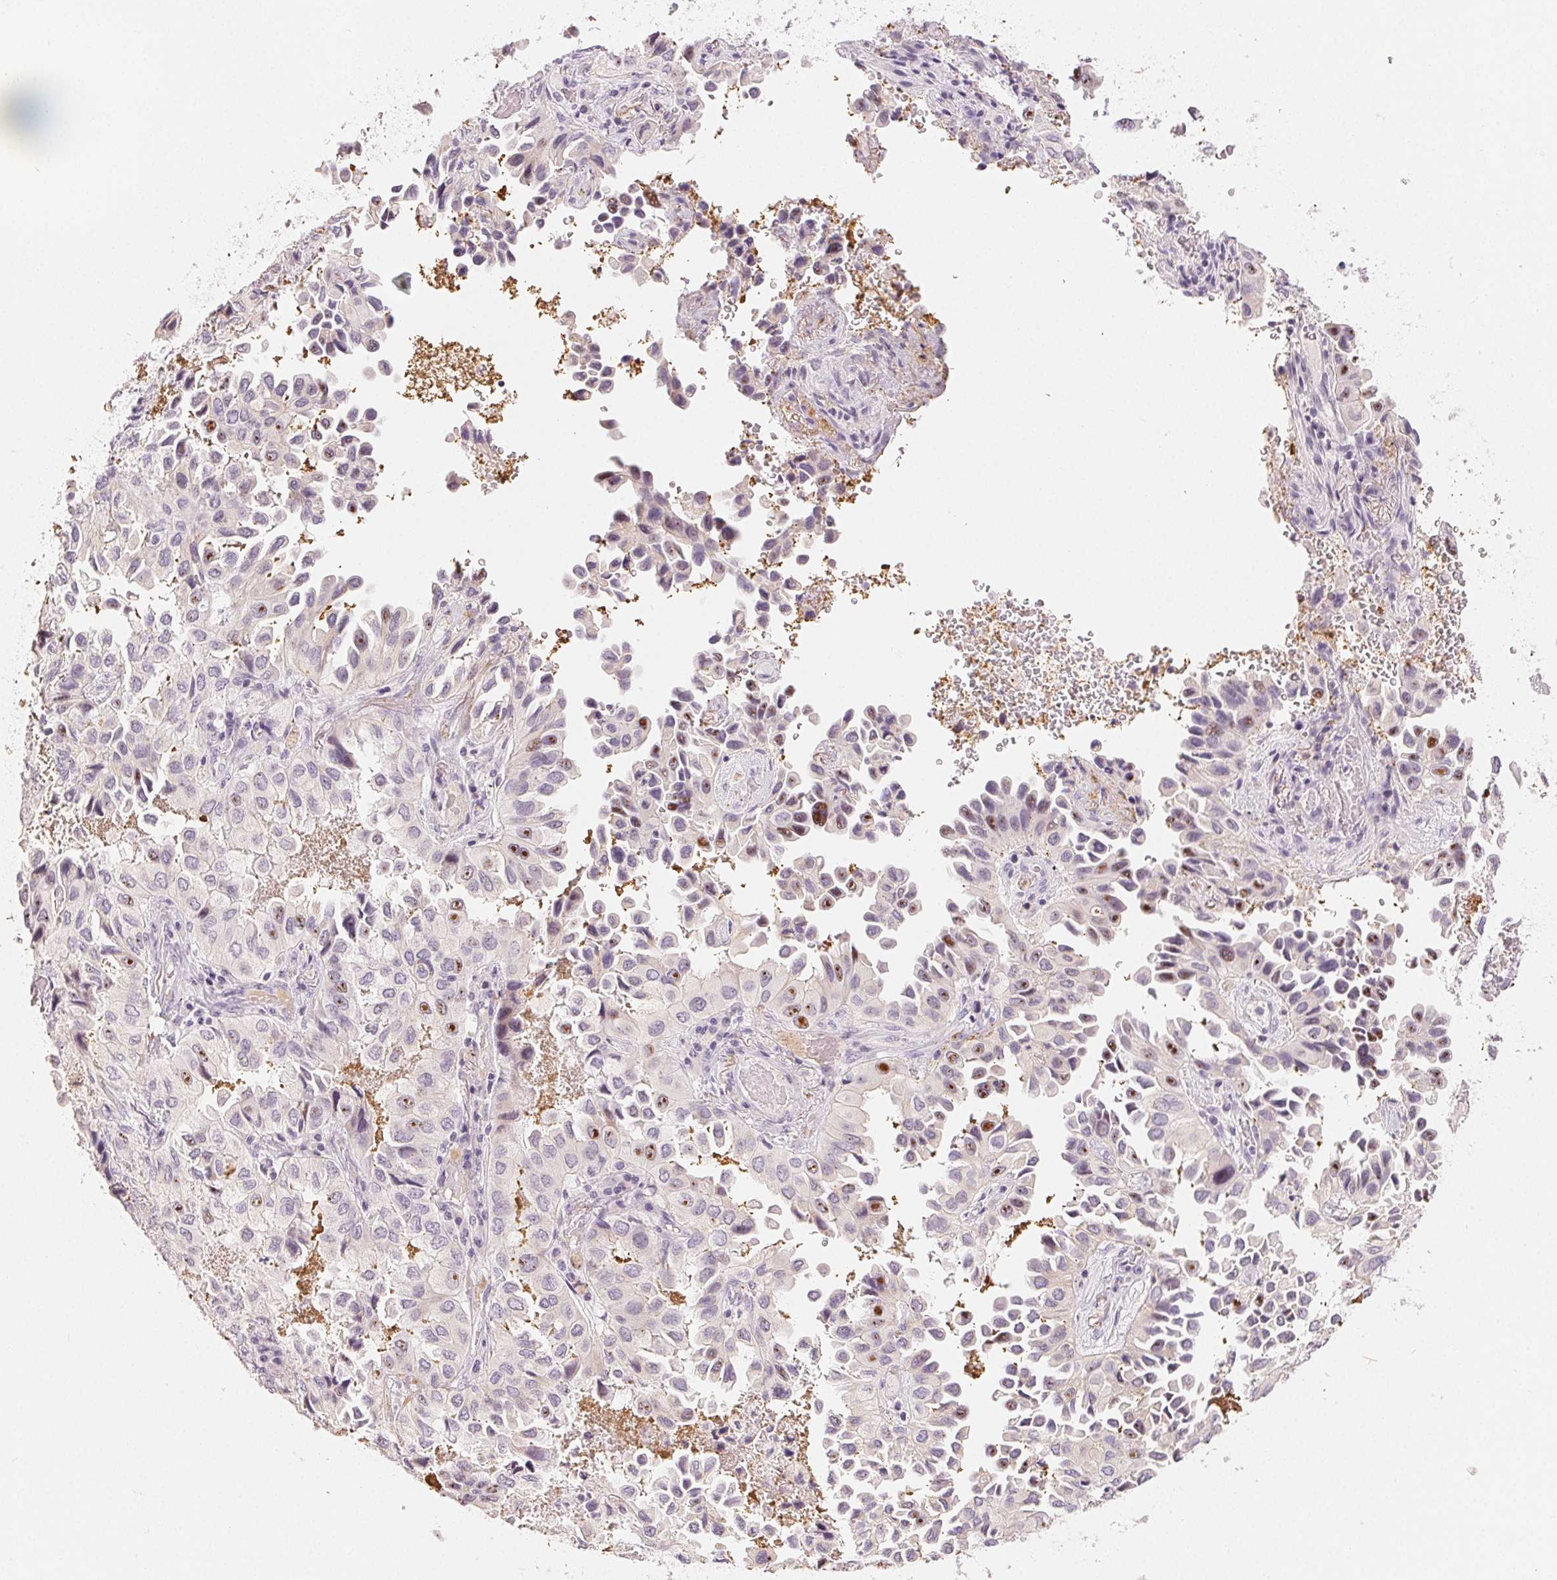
{"staining": {"intensity": "negative", "quantity": "none", "location": "none"}, "tissue": "lung cancer", "cell_type": "Tumor cells", "image_type": "cancer", "snomed": [{"axis": "morphology", "description": "Aneuploidy"}, {"axis": "morphology", "description": "Adenocarcinoma, NOS"}, {"axis": "morphology", "description": "Adenocarcinoma, metastatic, NOS"}, {"axis": "topography", "description": "Lymph node"}, {"axis": "topography", "description": "Lung"}], "caption": "A micrograph of human lung cancer (adenocarcinoma) is negative for staining in tumor cells. The staining was performed using DAB to visualize the protein expression in brown, while the nuclei were stained in blue with hematoxylin (Magnification: 20x).", "gene": "LVRN", "patient": {"sex": "female", "age": 48}}